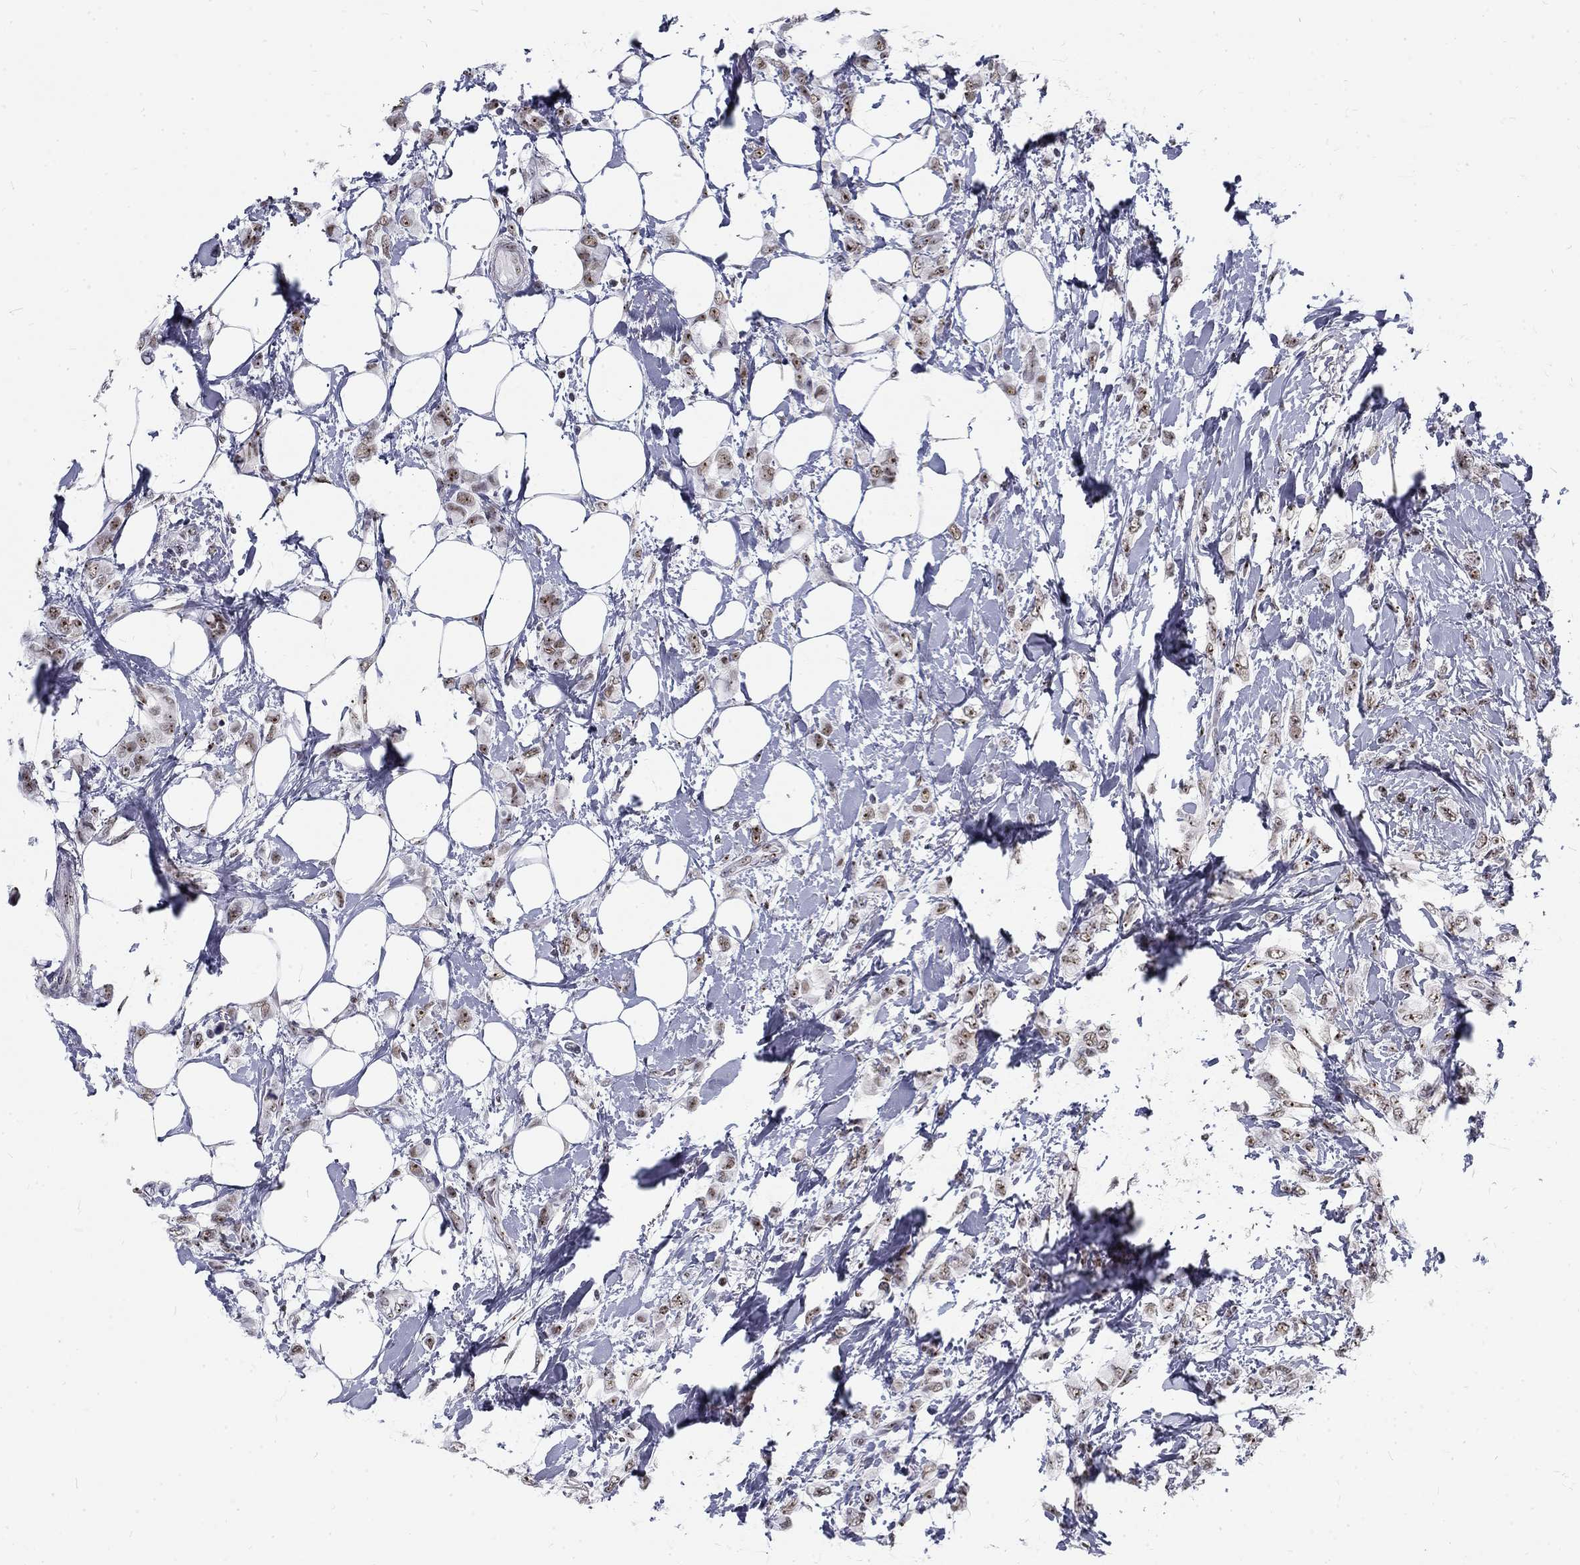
{"staining": {"intensity": "weak", "quantity": ">75%", "location": "nuclear"}, "tissue": "breast cancer", "cell_type": "Tumor cells", "image_type": "cancer", "snomed": [{"axis": "morphology", "description": "Lobular carcinoma"}, {"axis": "topography", "description": "Breast"}], "caption": "Immunohistochemistry histopathology image of neoplastic tissue: human lobular carcinoma (breast) stained using immunohistochemistry displays low levels of weak protein expression localized specifically in the nuclear of tumor cells, appearing as a nuclear brown color.", "gene": "SNORC", "patient": {"sex": "female", "age": 66}}